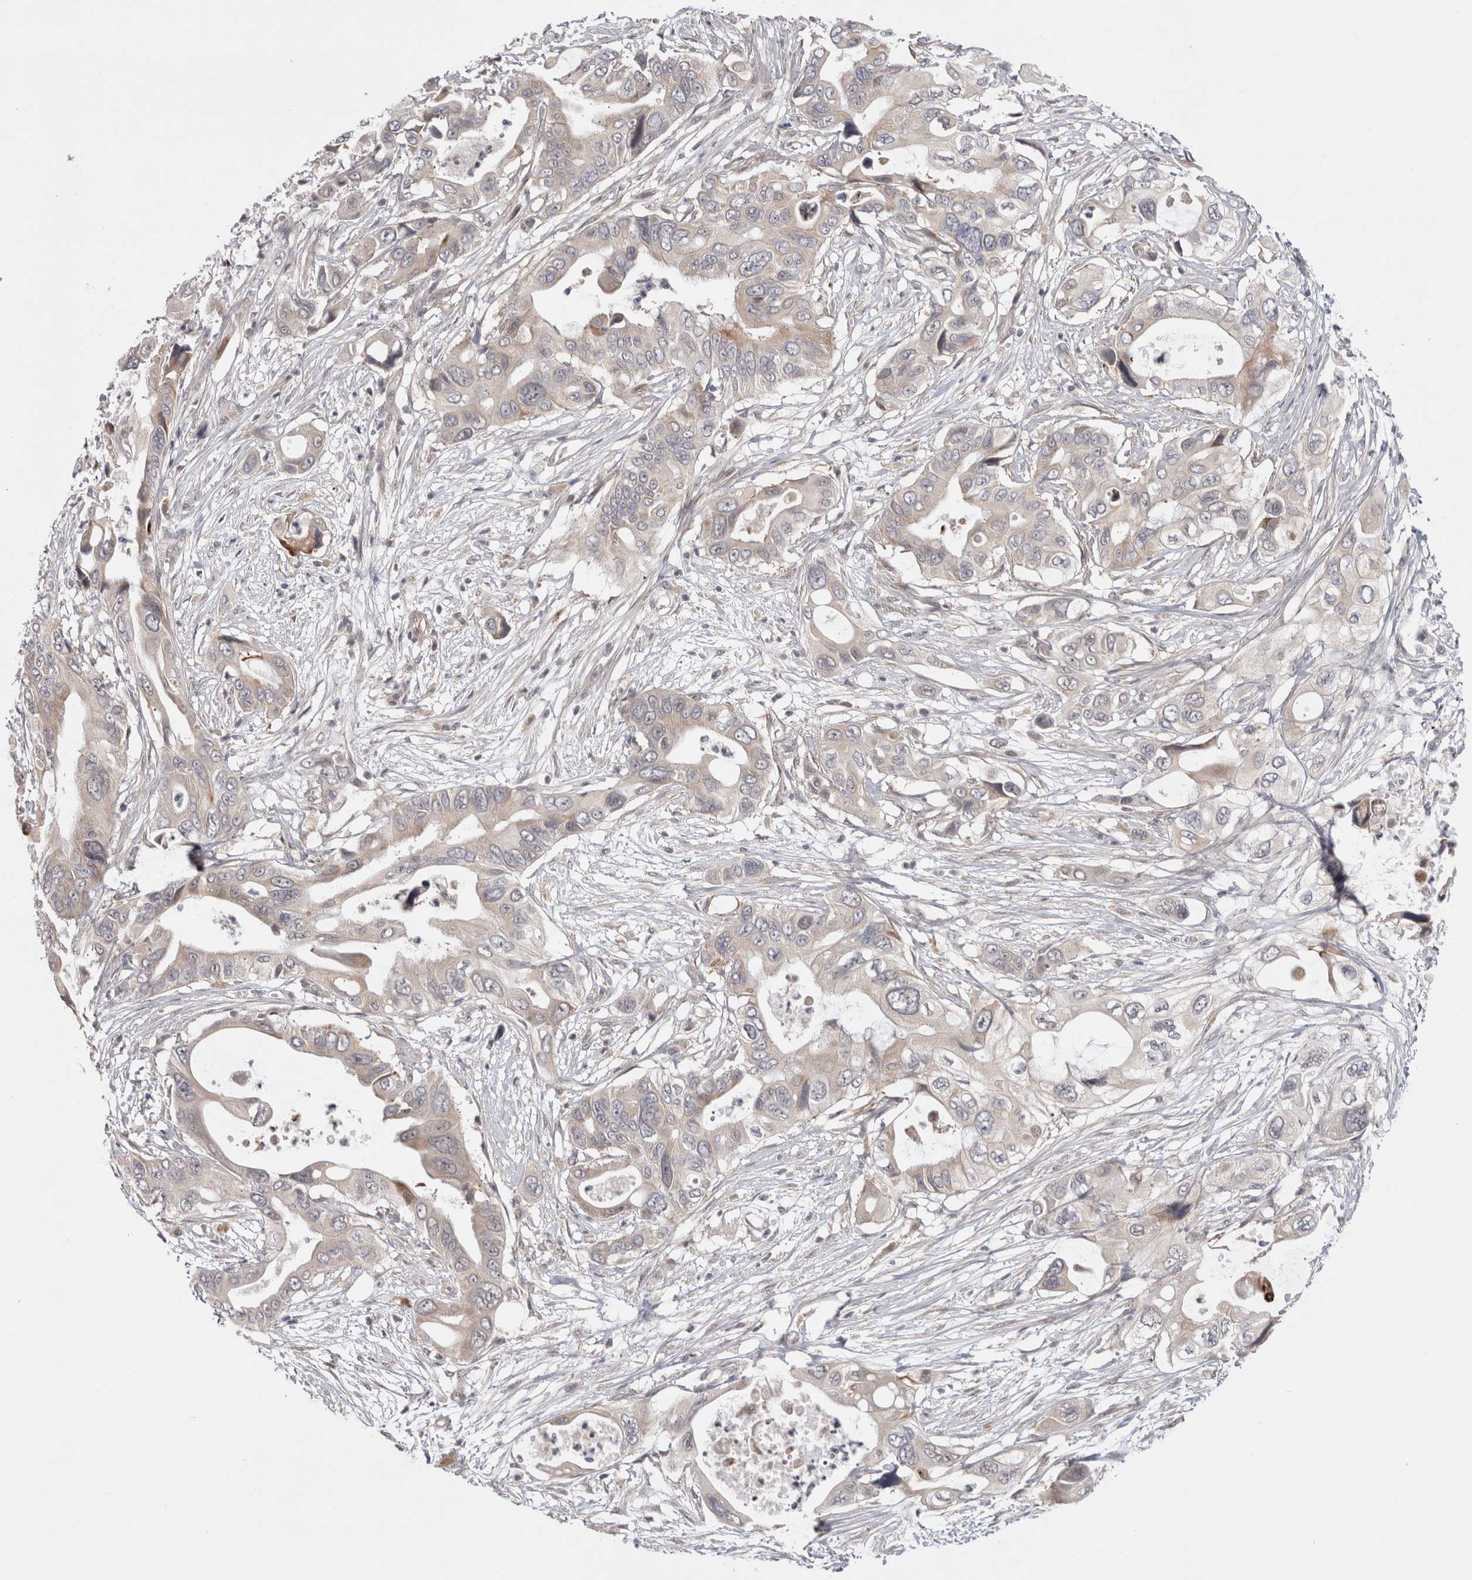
{"staining": {"intensity": "weak", "quantity": "25%-75%", "location": "cytoplasmic/membranous"}, "tissue": "pancreatic cancer", "cell_type": "Tumor cells", "image_type": "cancer", "snomed": [{"axis": "morphology", "description": "Adenocarcinoma, NOS"}, {"axis": "topography", "description": "Pancreas"}], "caption": "Immunohistochemistry (DAB (3,3'-diaminobenzidine)) staining of human pancreatic cancer reveals weak cytoplasmic/membranous protein positivity in about 25%-75% of tumor cells. The staining was performed using DAB (3,3'-diaminobenzidine), with brown indicating positive protein expression. Nuclei are stained blue with hematoxylin.", "gene": "ZNF318", "patient": {"sex": "male", "age": 66}}